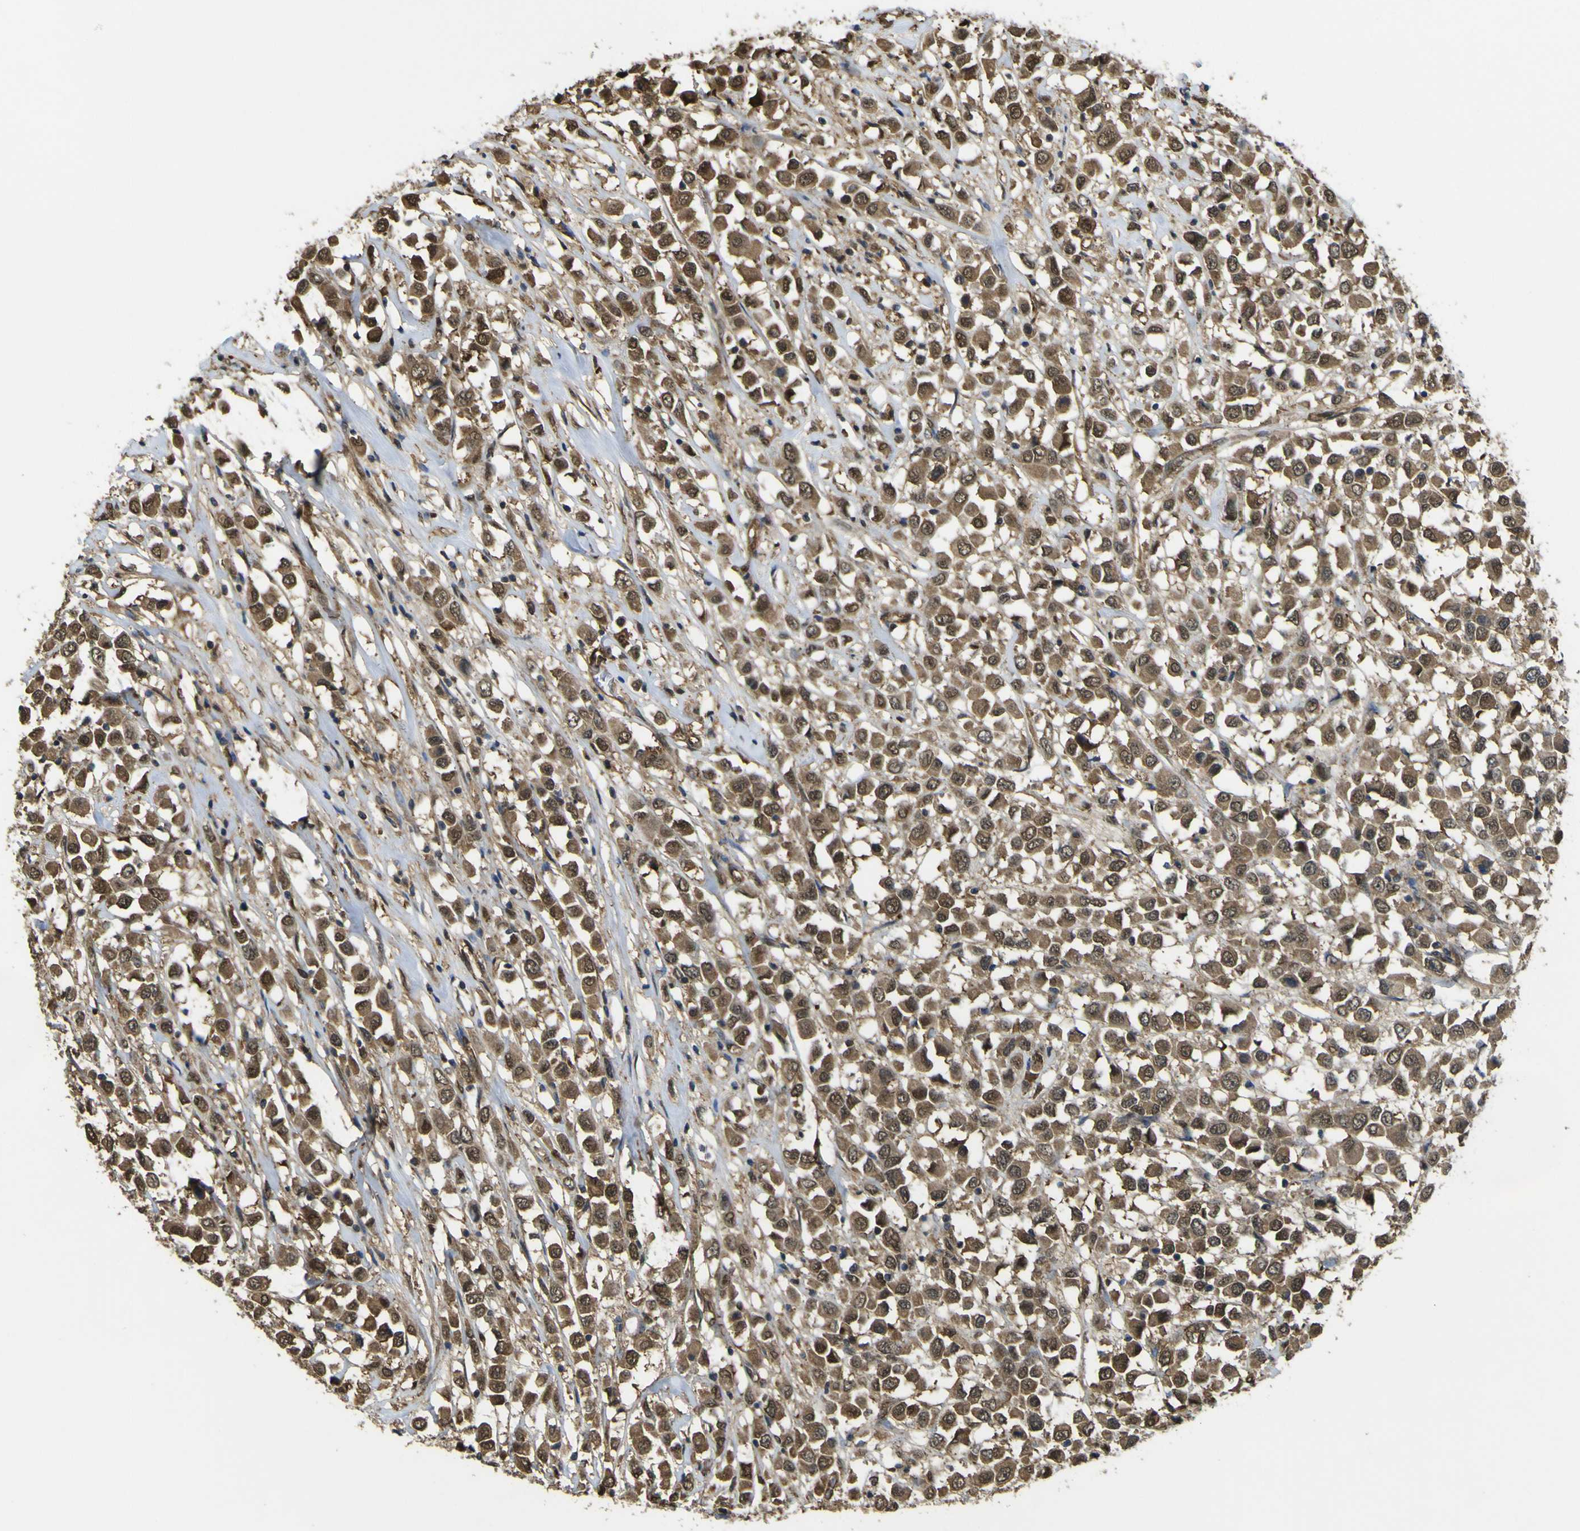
{"staining": {"intensity": "strong", "quantity": ">75%", "location": "cytoplasmic/membranous,nuclear"}, "tissue": "breast cancer", "cell_type": "Tumor cells", "image_type": "cancer", "snomed": [{"axis": "morphology", "description": "Duct carcinoma"}, {"axis": "topography", "description": "Breast"}], "caption": "Breast cancer (invasive ductal carcinoma) stained with DAB immunohistochemistry shows high levels of strong cytoplasmic/membranous and nuclear expression in about >75% of tumor cells. Nuclei are stained in blue.", "gene": "YWHAG", "patient": {"sex": "female", "age": 61}}